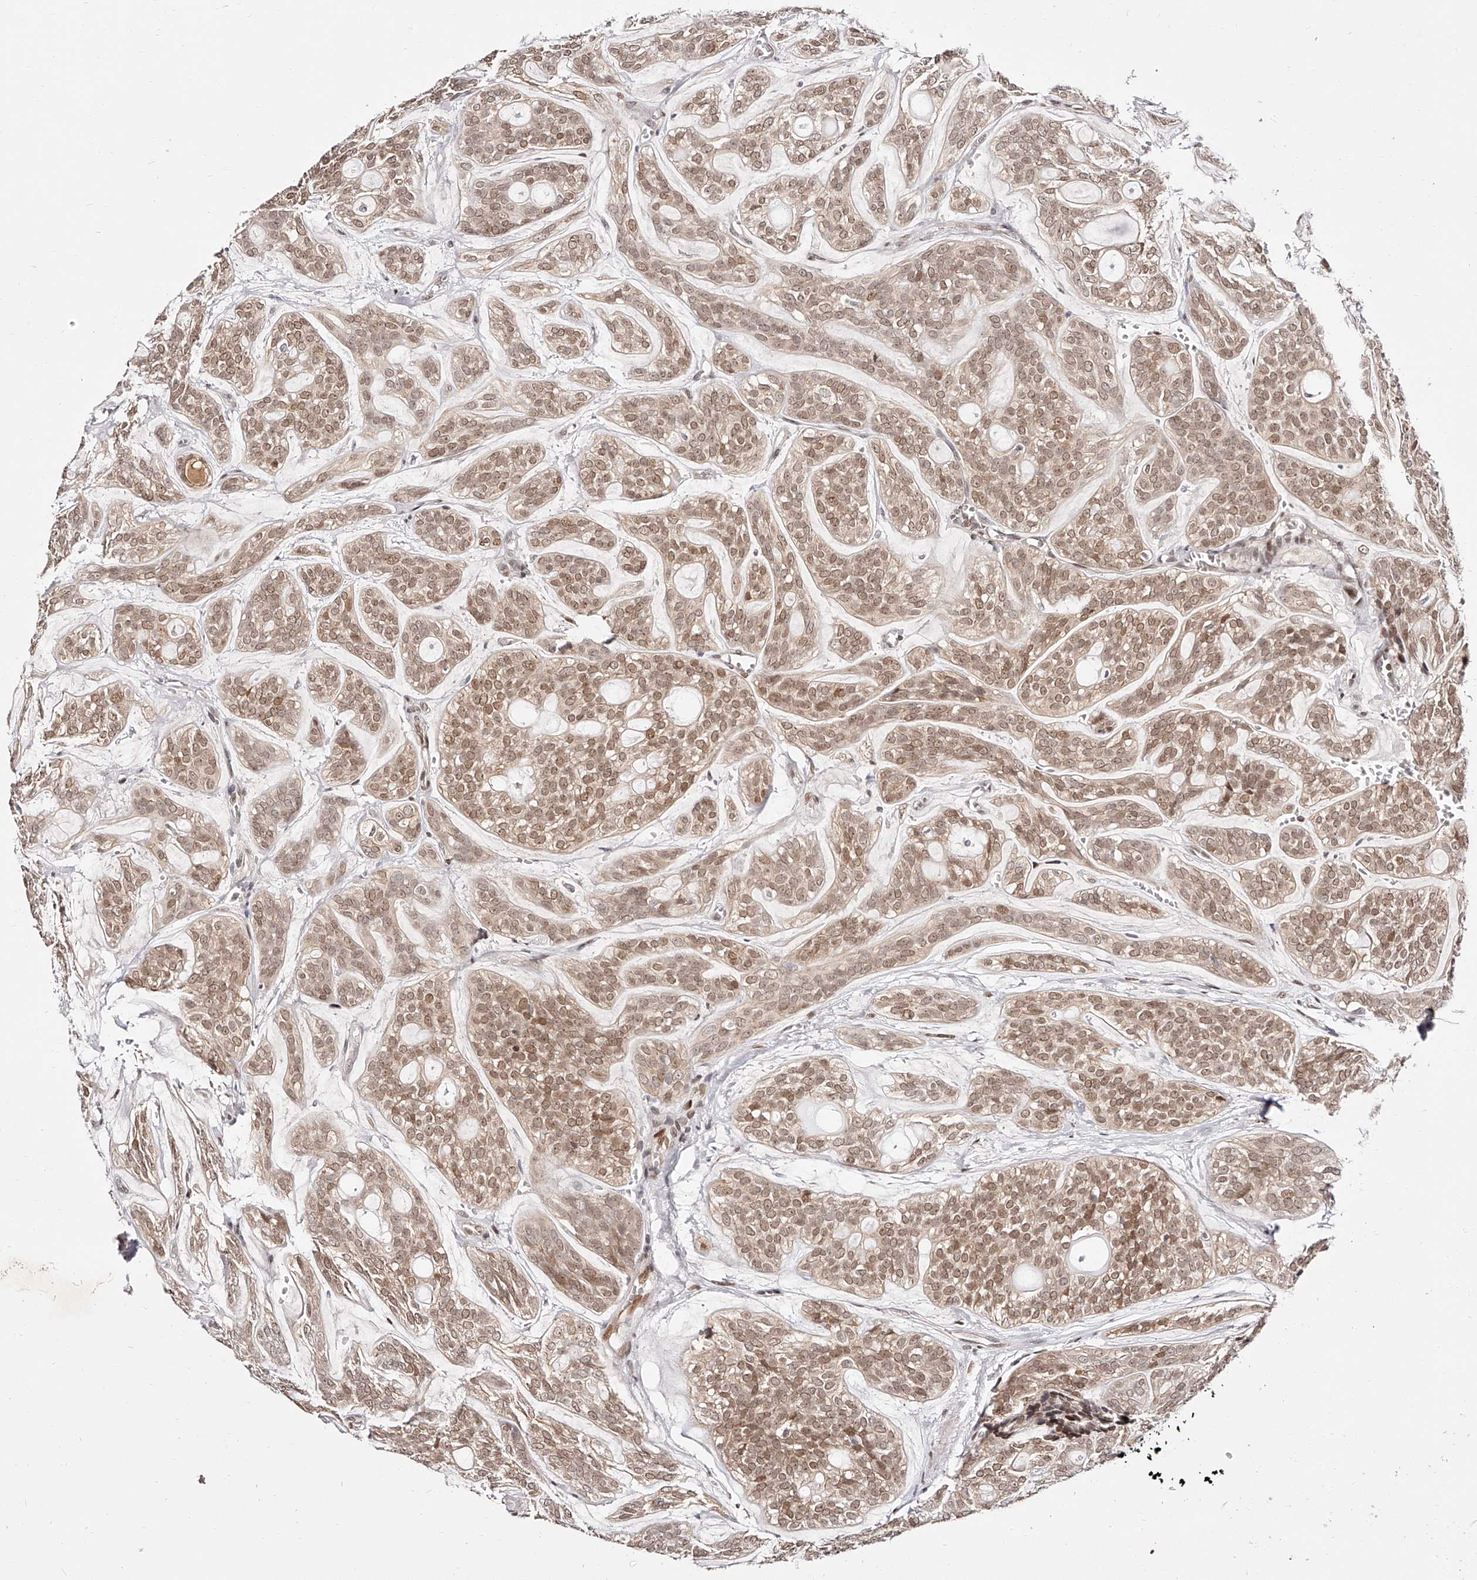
{"staining": {"intensity": "moderate", "quantity": ">75%", "location": "cytoplasmic/membranous,nuclear"}, "tissue": "head and neck cancer", "cell_type": "Tumor cells", "image_type": "cancer", "snomed": [{"axis": "morphology", "description": "Adenocarcinoma, NOS"}, {"axis": "topography", "description": "Head-Neck"}], "caption": "Immunohistochemistry histopathology image of neoplastic tissue: human head and neck cancer stained using IHC reveals medium levels of moderate protein expression localized specifically in the cytoplasmic/membranous and nuclear of tumor cells, appearing as a cytoplasmic/membranous and nuclear brown color.", "gene": "USF3", "patient": {"sex": "male", "age": 66}}